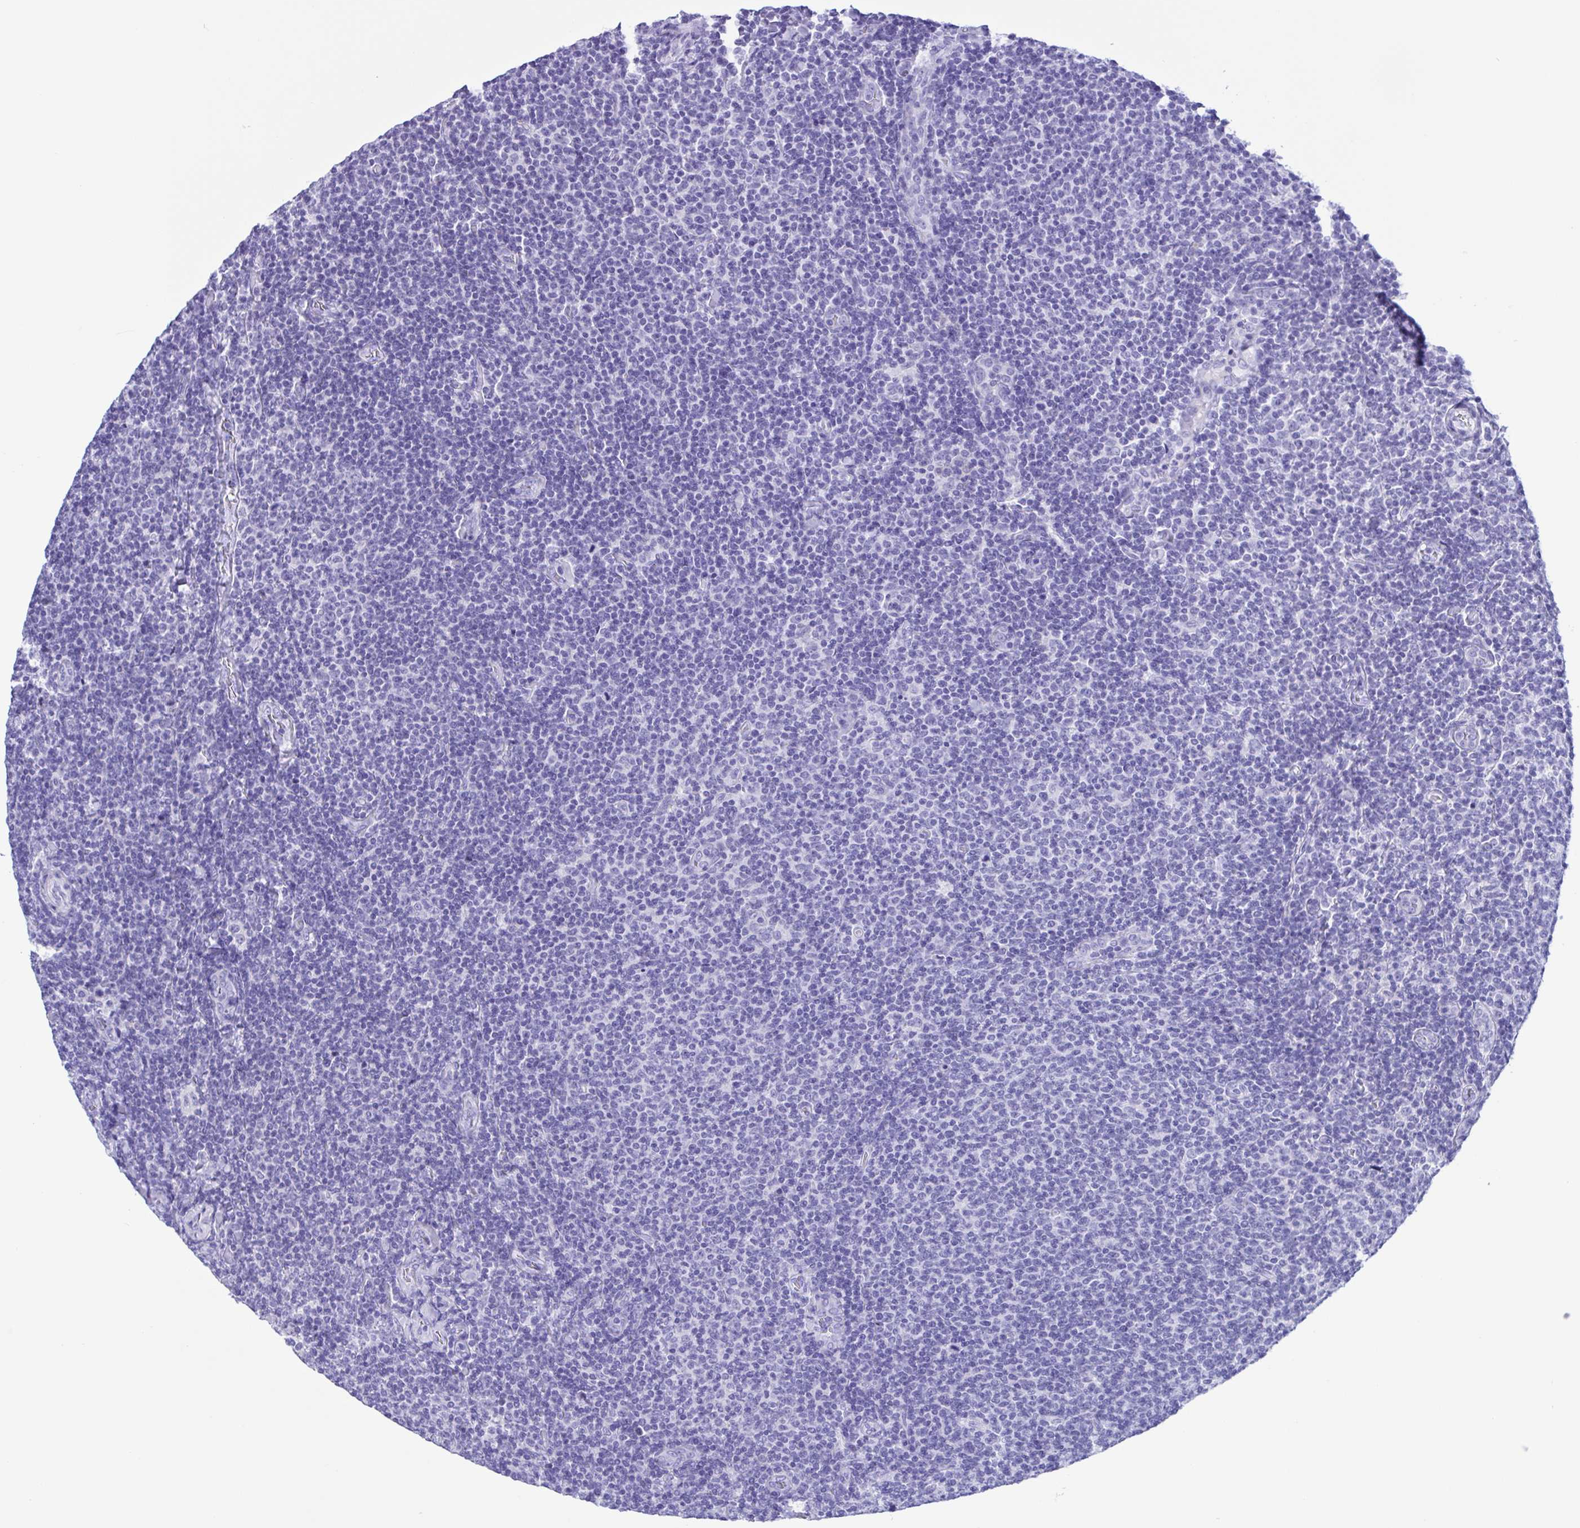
{"staining": {"intensity": "negative", "quantity": "none", "location": "none"}, "tissue": "lymphoma", "cell_type": "Tumor cells", "image_type": "cancer", "snomed": [{"axis": "morphology", "description": "Malignant lymphoma, non-Hodgkin's type, Low grade"}, {"axis": "topography", "description": "Lymph node"}], "caption": "Immunohistochemistry (IHC) image of malignant lymphoma, non-Hodgkin's type (low-grade) stained for a protein (brown), which demonstrates no positivity in tumor cells. (IHC, brightfield microscopy, high magnification).", "gene": "TSPY2", "patient": {"sex": "male", "age": 52}}